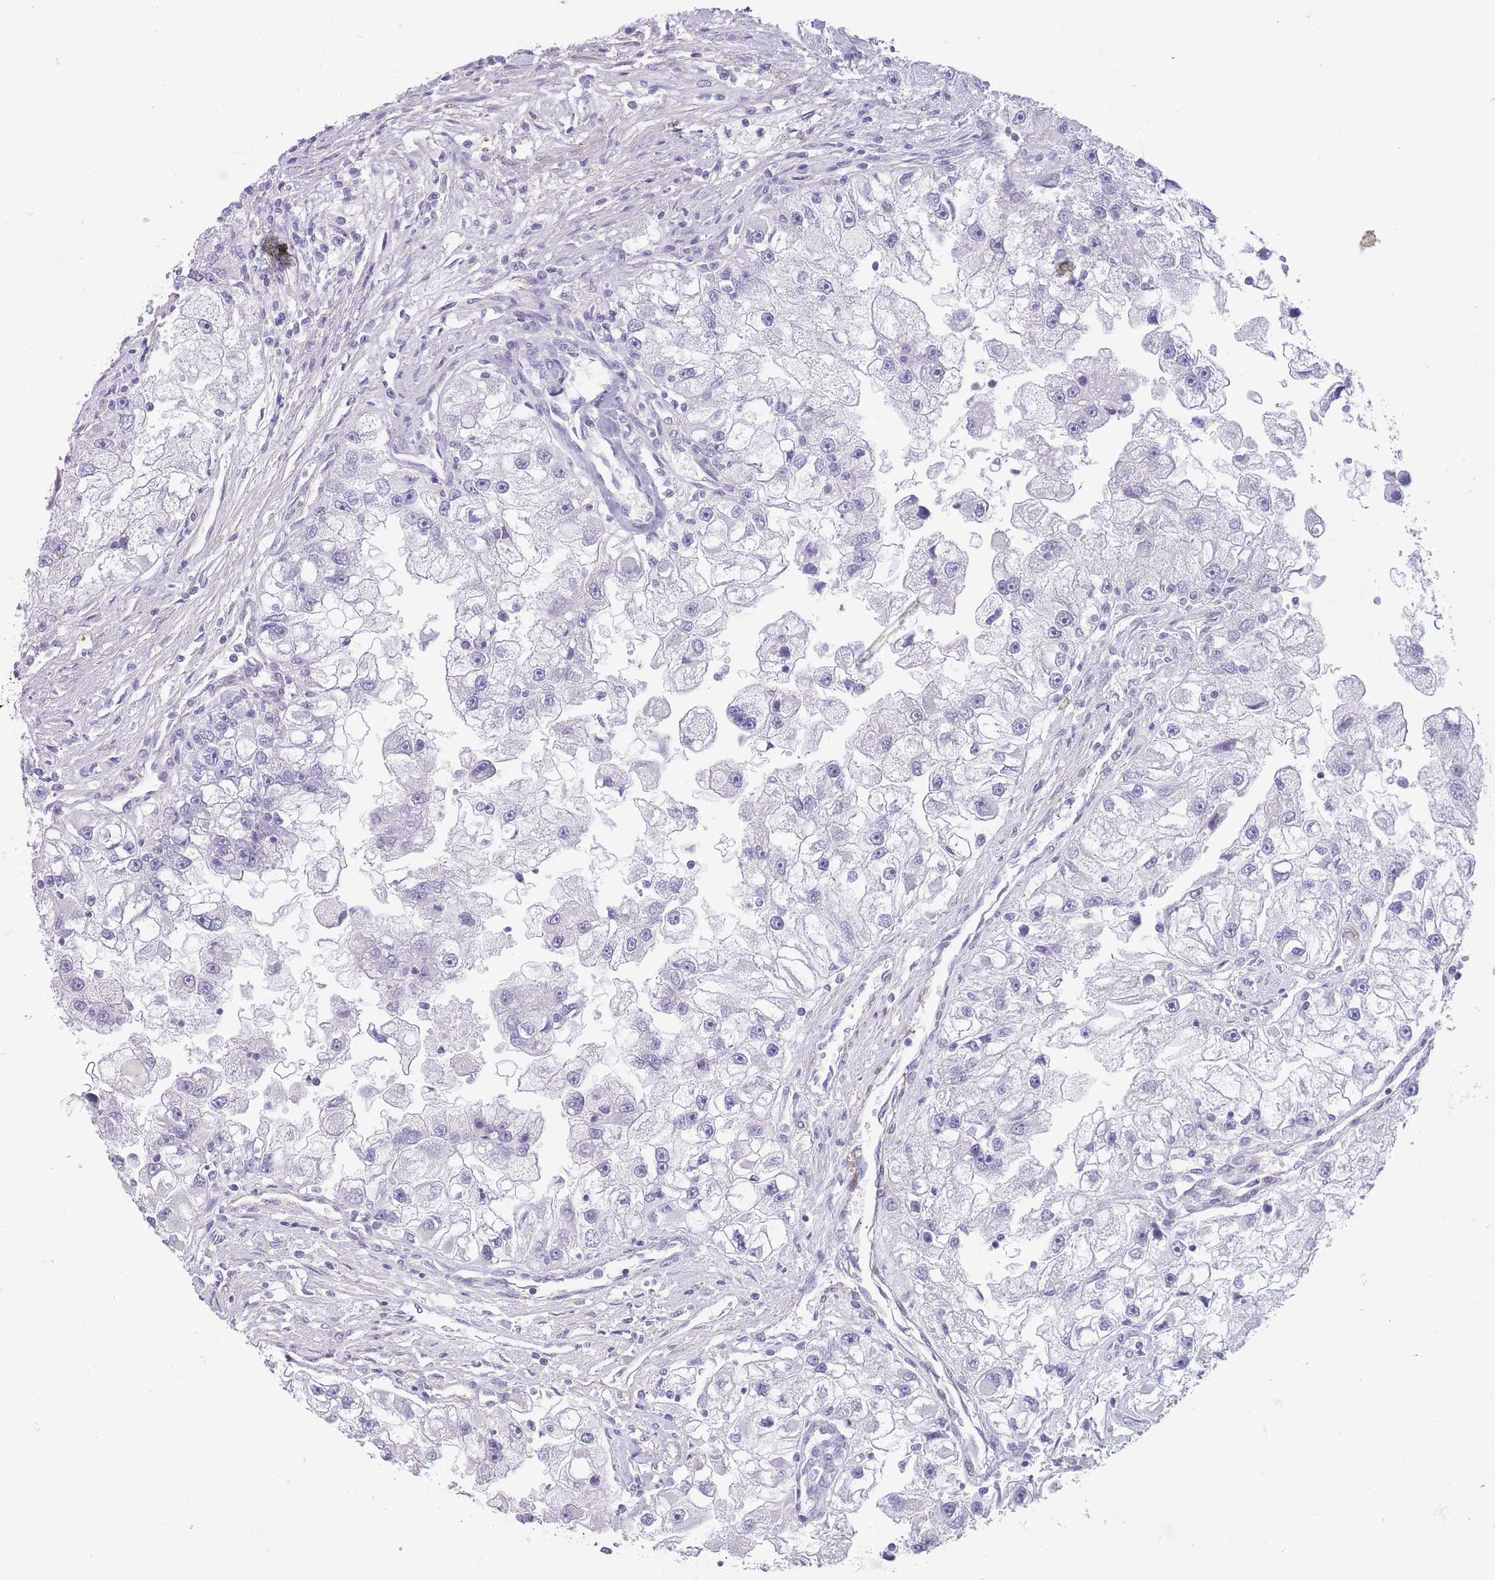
{"staining": {"intensity": "negative", "quantity": "none", "location": "none"}, "tissue": "renal cancer", "cell_type": "Tumor cells", "image_type": "cancer", "snomed": [{"axis": "morphology", "description": "Adenocarcinoma, NOS"}, {"axis": "topography", "description": "Kidney"}], "caption": "IHC photomicrograph of human renal adenocarcinoma stained for a protein (brown), which reveals no positivity in tumor cells.", "gene": "ASAP3", "patient": {"sex": "male", "age": 63}}